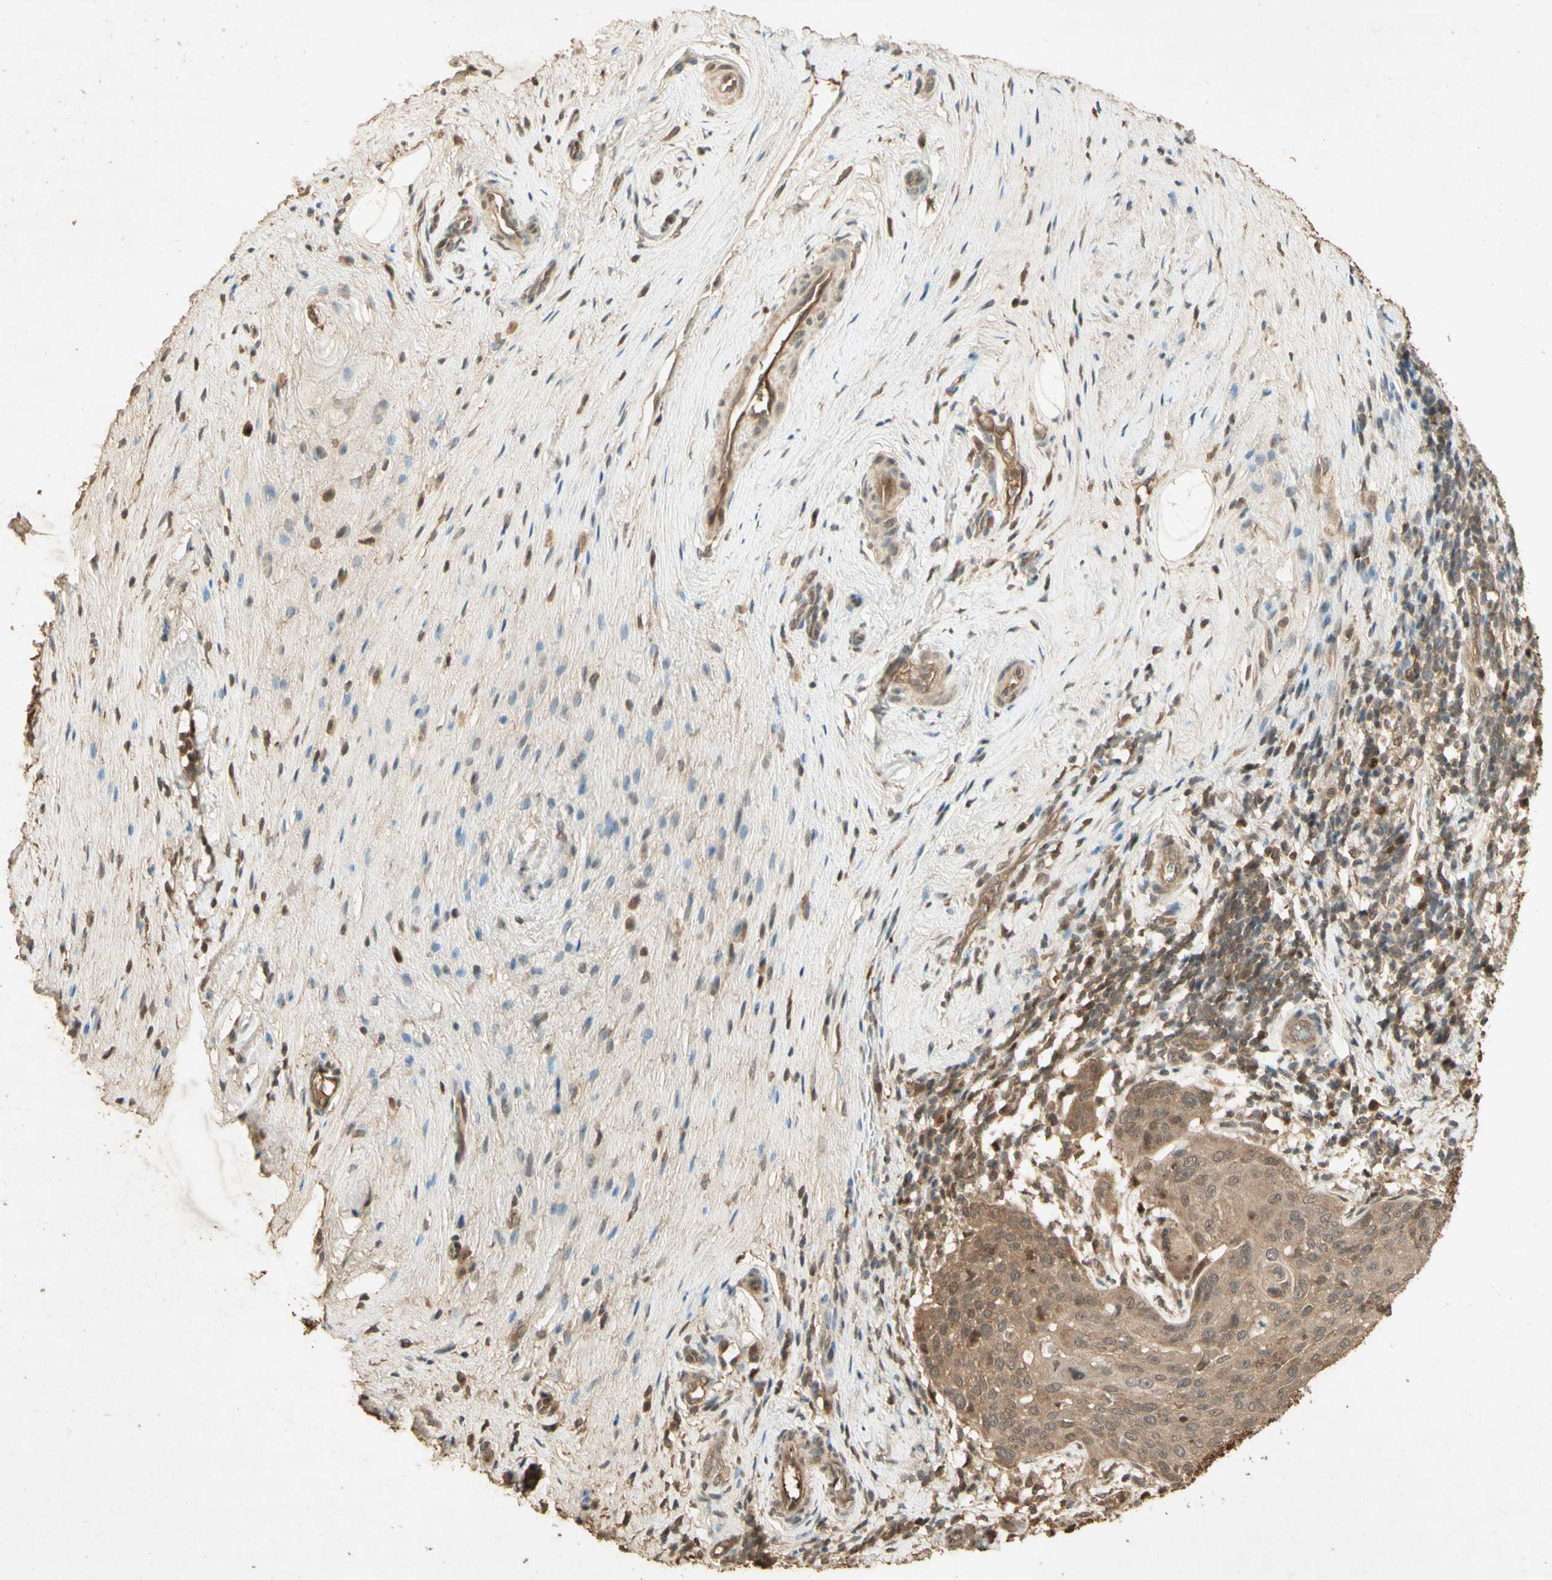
{"staining": {"intensity": "moderate", "quantity": ">75%", "location": "cytoplasmic/membranous"}, "tissue": "cervical cancer", "cell_type": "Tumor cells", "image_type": "cancer", "snomed": [{"axis": "morphology", "description": "Squamous cell carcinoma, NOS"}, {"axis": "topography", "description": "Cervix"}], "caption": "The immunohistochemical stain shows moderate cytoplasmic/membranous staining in tumor cells of squamous cell carcinoma (cervical) tissue.", "gene": "SMAD9", "patient": {"sex": "female", "age": 51}}